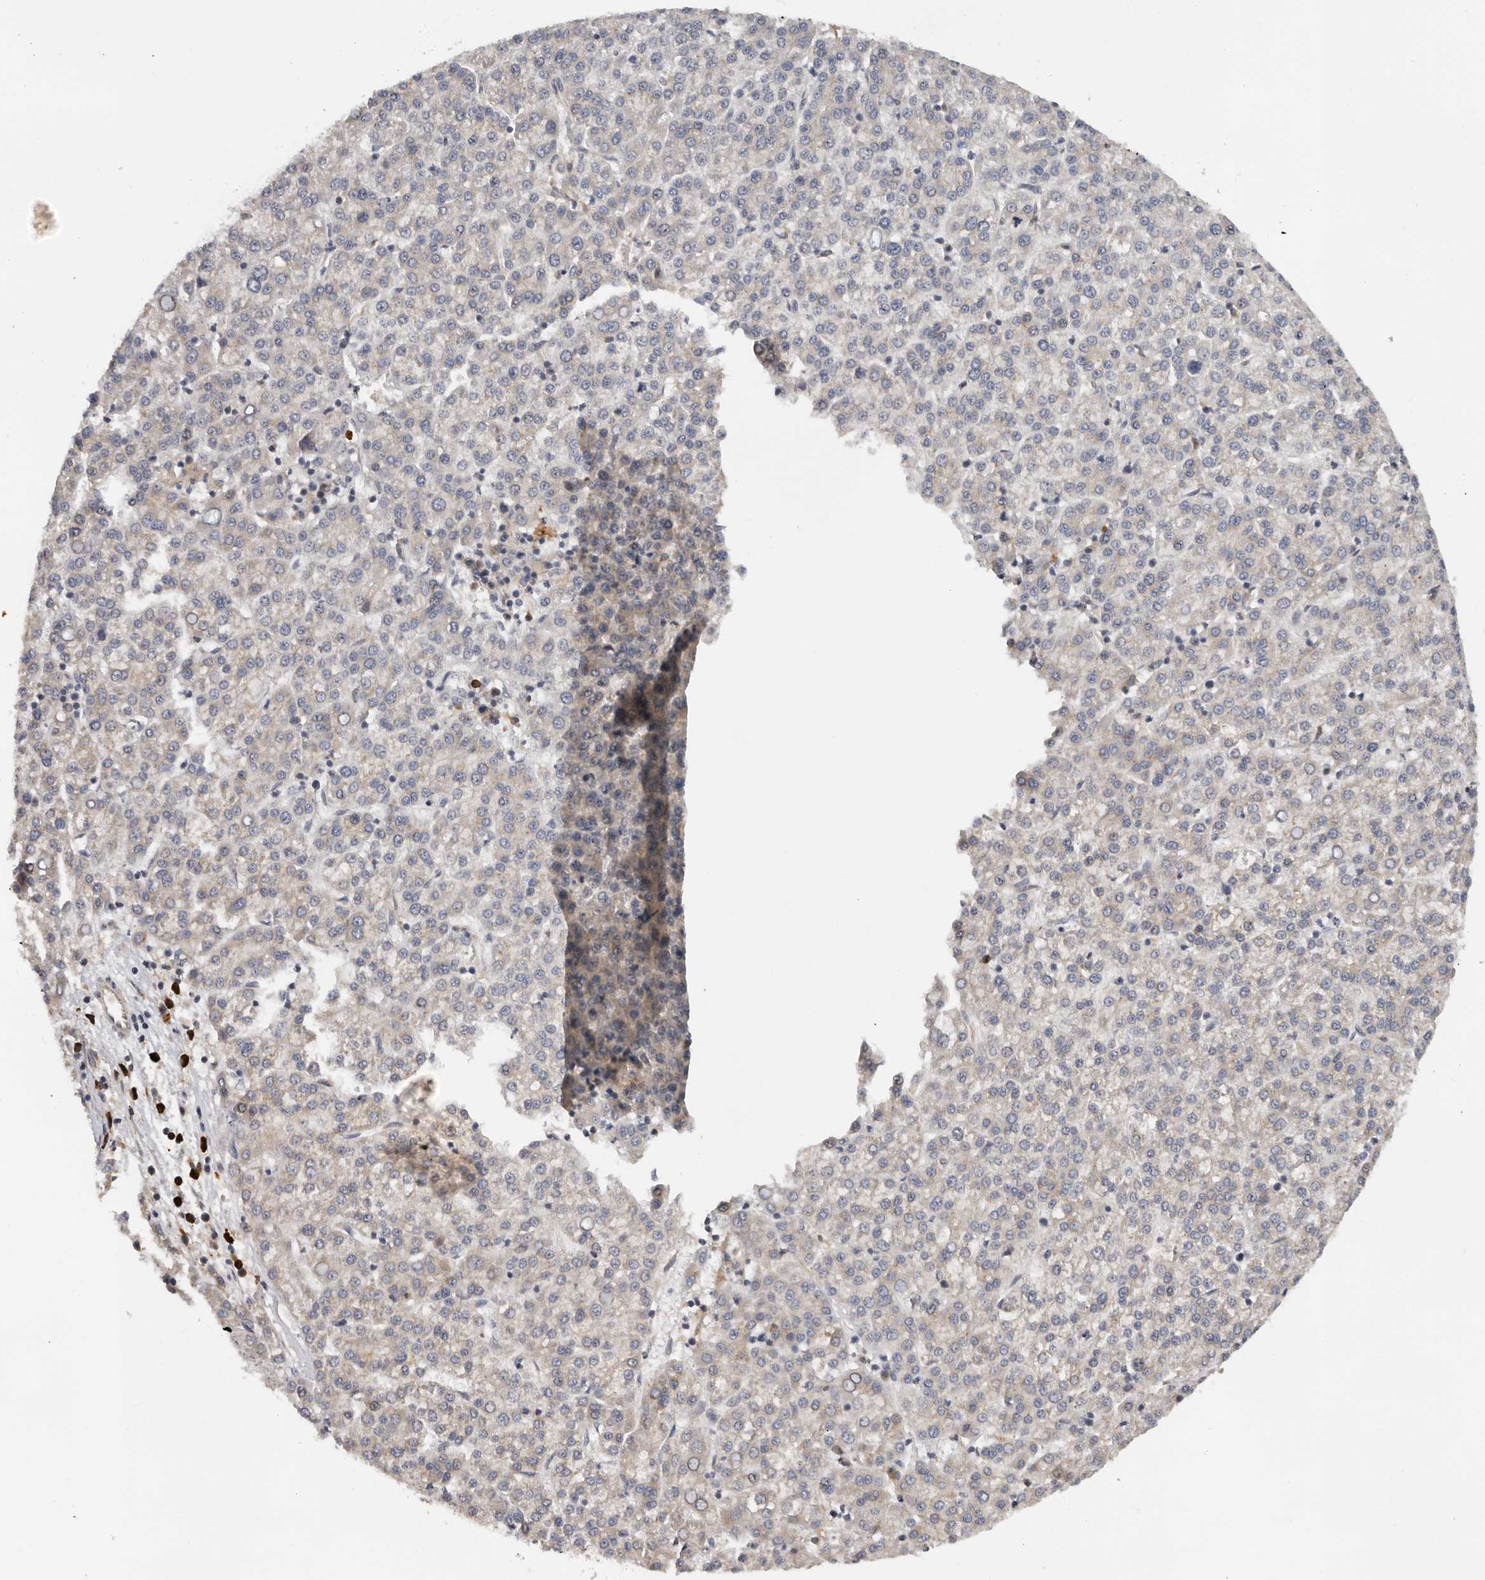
{"staining": {"intensity": "negative", "quantity": "none", "location": "none"}, "tissue": "liver cancer", "cell_type": "Tumor cells", "image_type": "cancer", "snomed": [{"axis": "morphology", "description": "Carcinoma, Hepatocellular, NOS"}, {"axis": "topography", "description": "Liver"}], "caption": "Photomicrograph shows no significant protein expression in tumor cells of liver cancer (hepatocellular carcinoma).", "gene": "RNF157", "patient": {"sex": "female", "age": 58}}